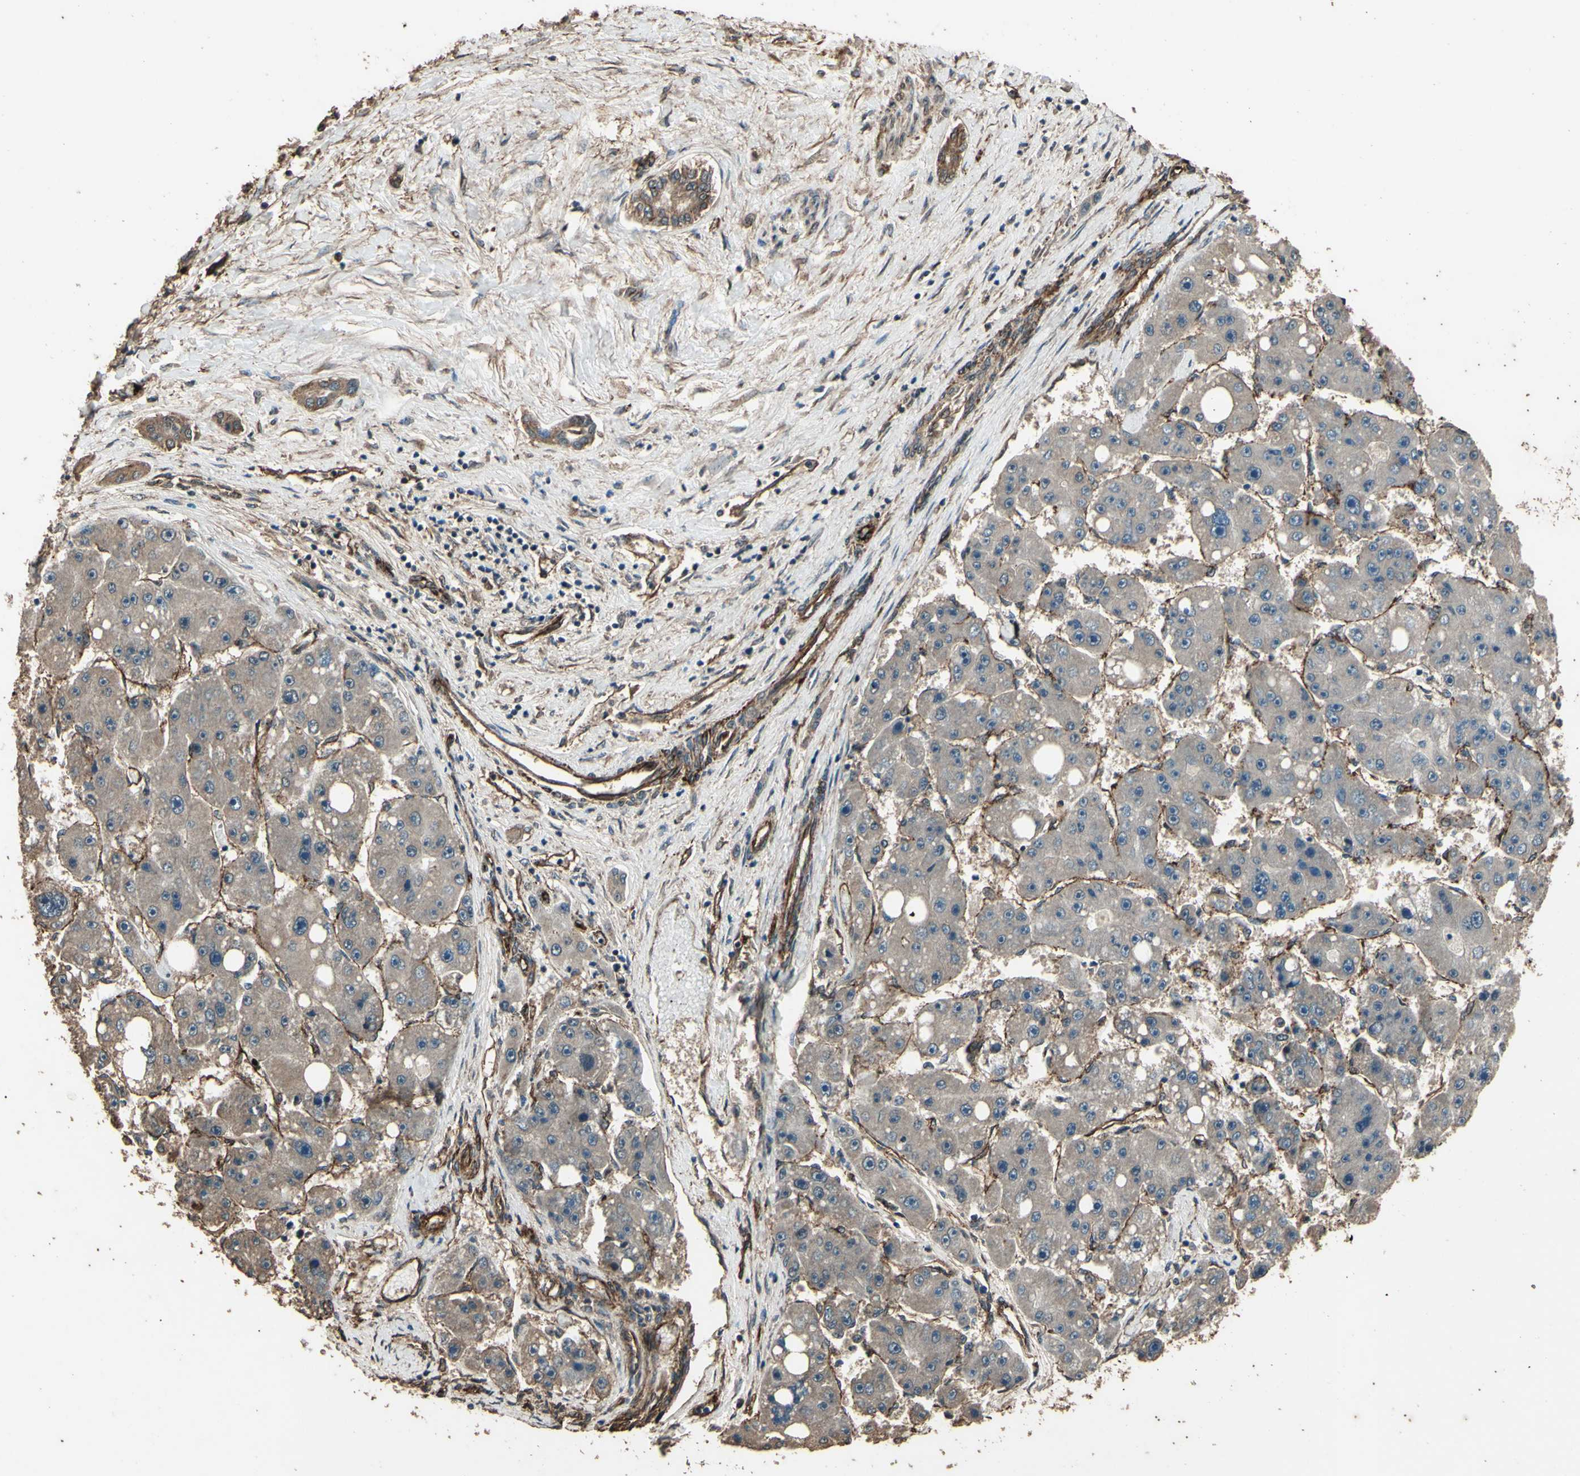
{"staining": {"intensity": "moderate", "quantity": ">75%", "location": "cytoplasmic/membranous"}, "tissue": "liver cancer", "cell_type": "Tumor cells", "image_type": "cancer", "snomed": [{"axis": "morphology", "description": "Carcinoma, Hepatocellular, NOS"}, {"axis": "topography", "description": "Liver"}], "caption": "Protein staining of liver cancer tissue demonstrates moderate cytoplasmic/membranous staining in approximately >75% of tumor cells. The staining was performed using DAB, with brown indicating positive protein expression. Nuclei are stained blue with hematoxylin.", "gene": "TSPO", "patient": {"sex": "female", "age": 61}}